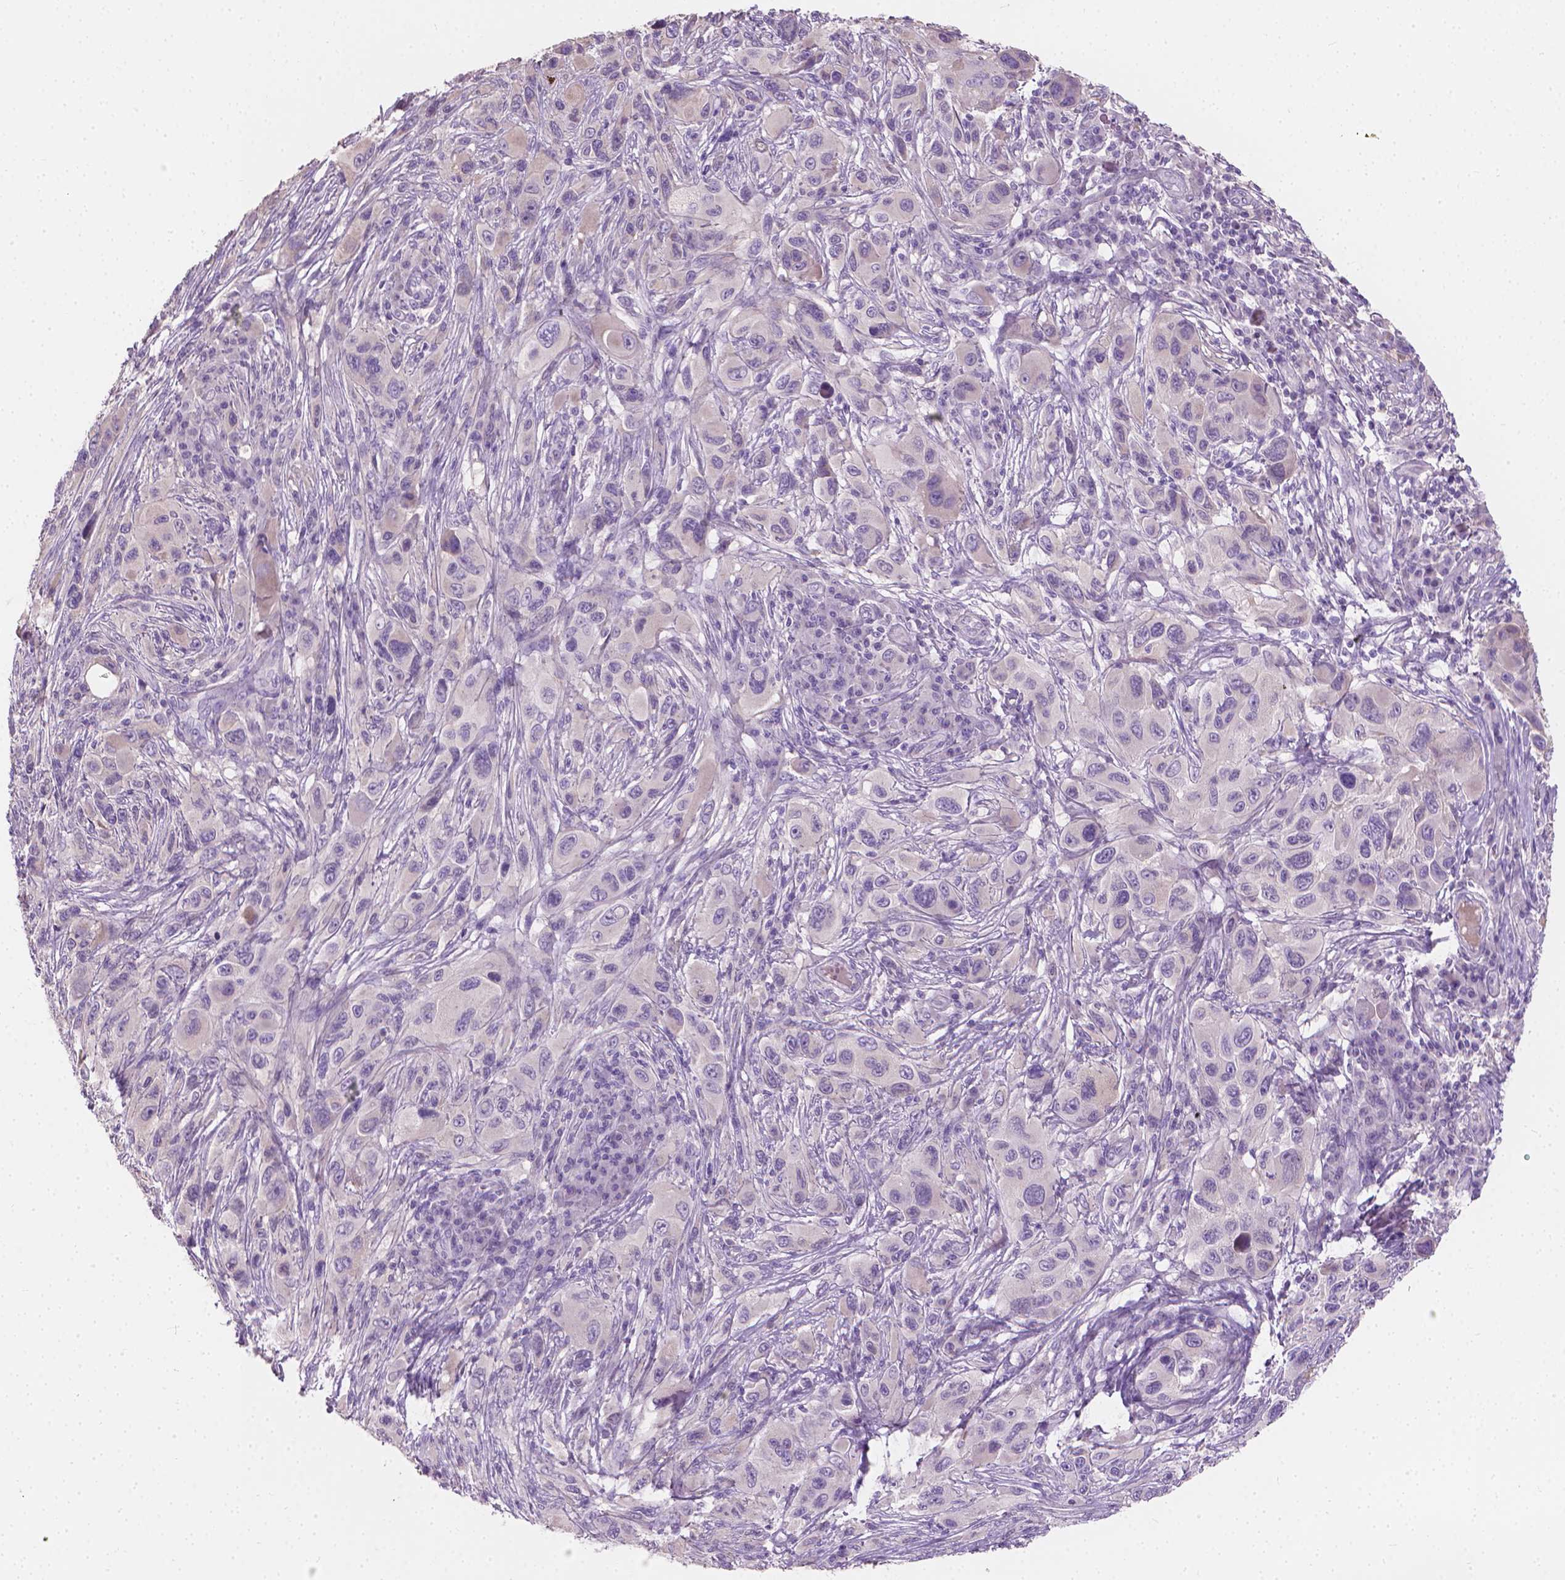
{"staining": {"intensity": "negative", "quantity": "none", "location": "none"}, "tissue": "melanoma", "cell_type": "Tumor cells", "image_type": "cancer", "snomed": [{"axis": "morphology", "description": "Malignant melanoma, NOS"}, {"axis": "topography", "description": "Skin"}], "caption": "Immunohistochemistry (IHC) histopathology image of human malignant melanoma stained for a protein (brown), which displays no positivity in tumor cells. The staining is performed using DAB (3,3'-diaminobenzidine) brown chromogen with nuclei counter-stained in using hematoxylin.", "gene": "CABCOCO1", "patient": {"sex": "male", "age": 53}}